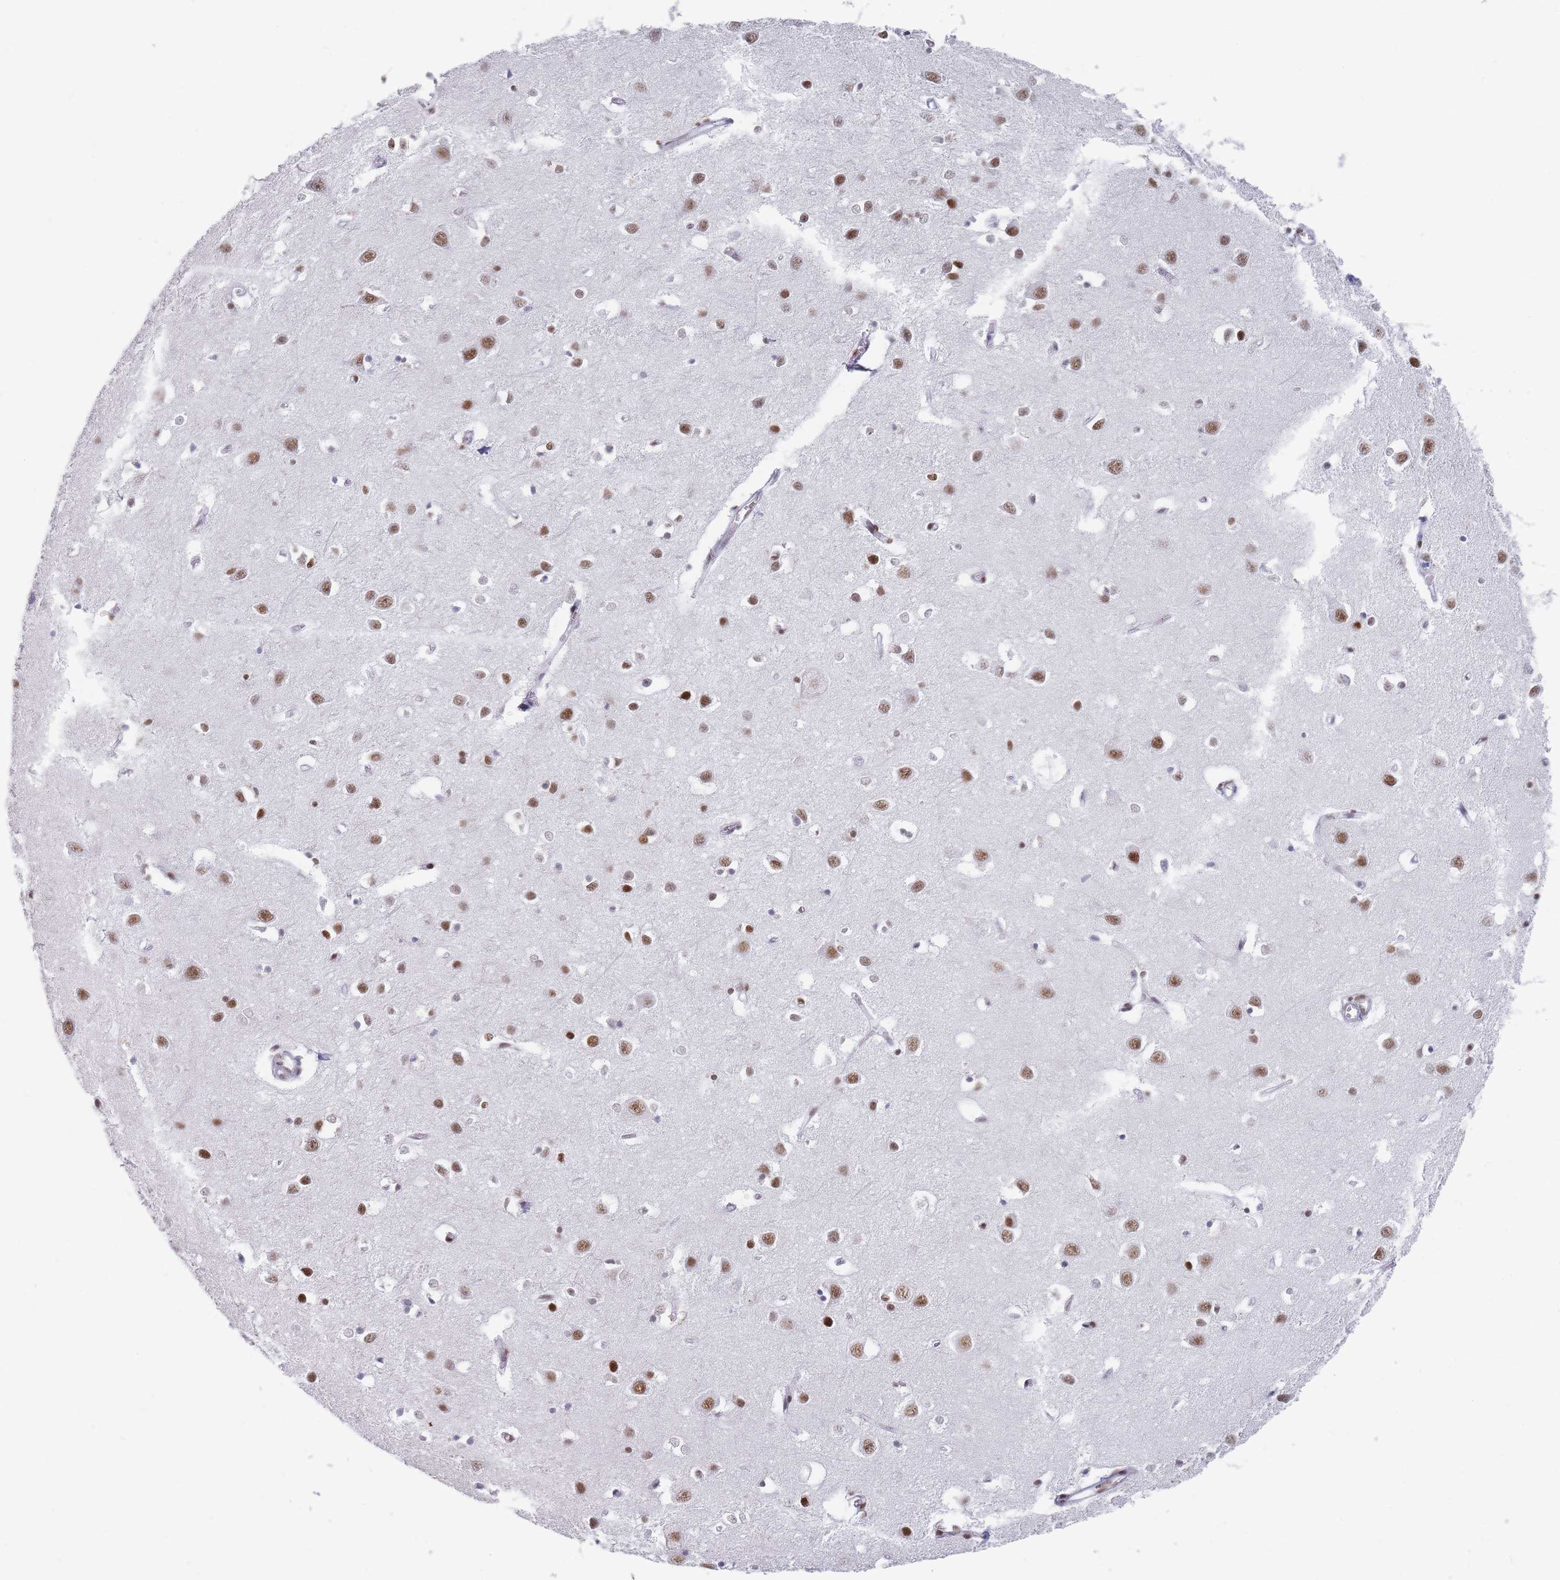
{"staining": {"intensity": "moderate", "quantity": ">75%", "location": "nuclear"}, "tissue": "cerebral cortex", "cell_type": "Endothelial cells", "image_type": "normal", "snomed": [{"axis": "morphology", "description": "Normal tissue, NOS"}, {"axis": "topography", "description": "Cerebral cortex"}], "caption": "Protein staining of benign cerebral cortex displays moderate nuclear positivity in approximately >75% of endothelial cells.", "gene": "SAFB2", "patient": {"sex": "female", "age": 64}}